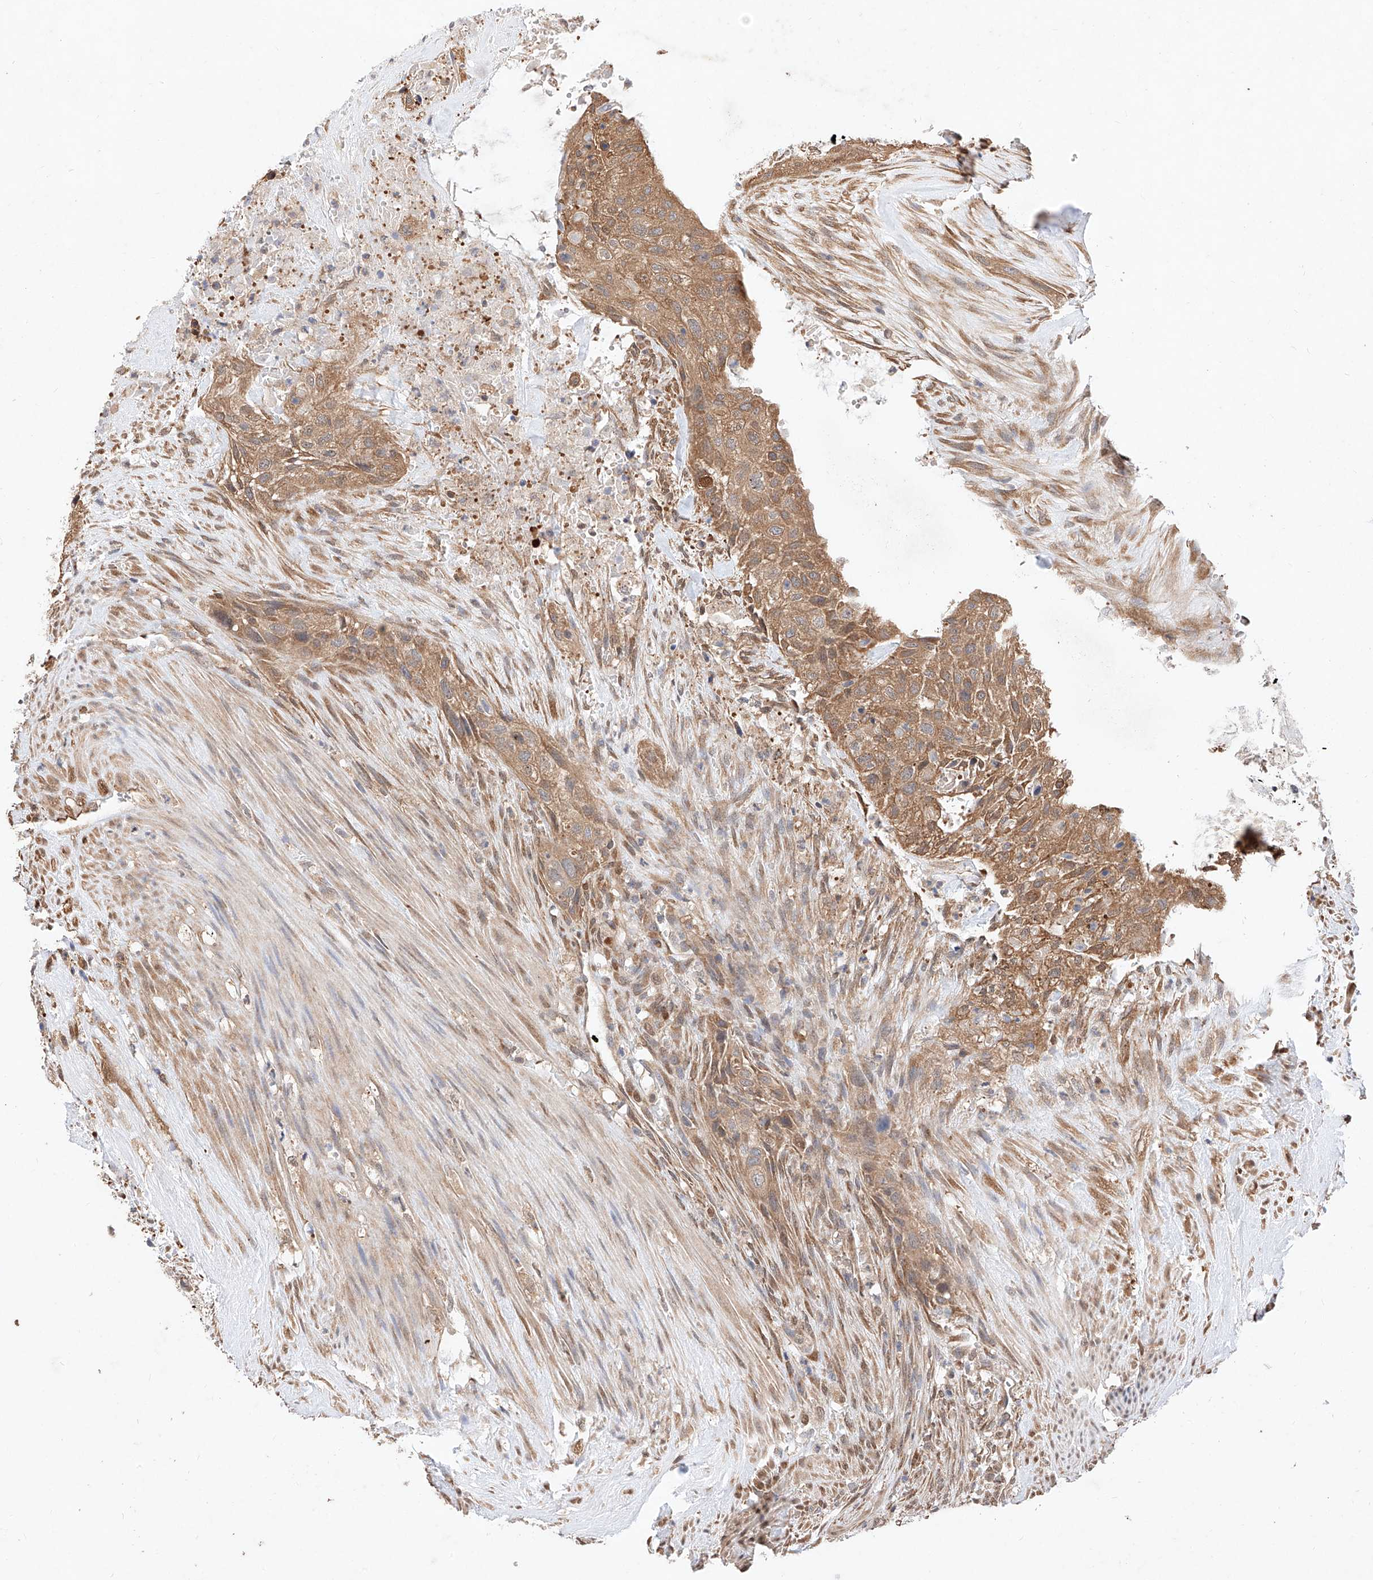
{"staining": {"intensity": "moderate", "quantity": ">75%", "location": "cytoplasmic/membranous"}, "tissue": "urothelial cancer", "cell_type": "Tumor cells", "image_type": "cancer", "snomed": [{"axis": "morphology", "description": "Urothelial carcinoma, High grade"}, {"axis": "topography", "description": "Urinary bladder"}], "caption": "A brown stain labels moderate cytoplasmic/membranous staining of a protein in urothelial cancer tumor cells. (Brightfield microscopy of DAB IHC at high magnification).", "gene": "ZSCAN4", "patient": {"sex": "male", "age": 35}}